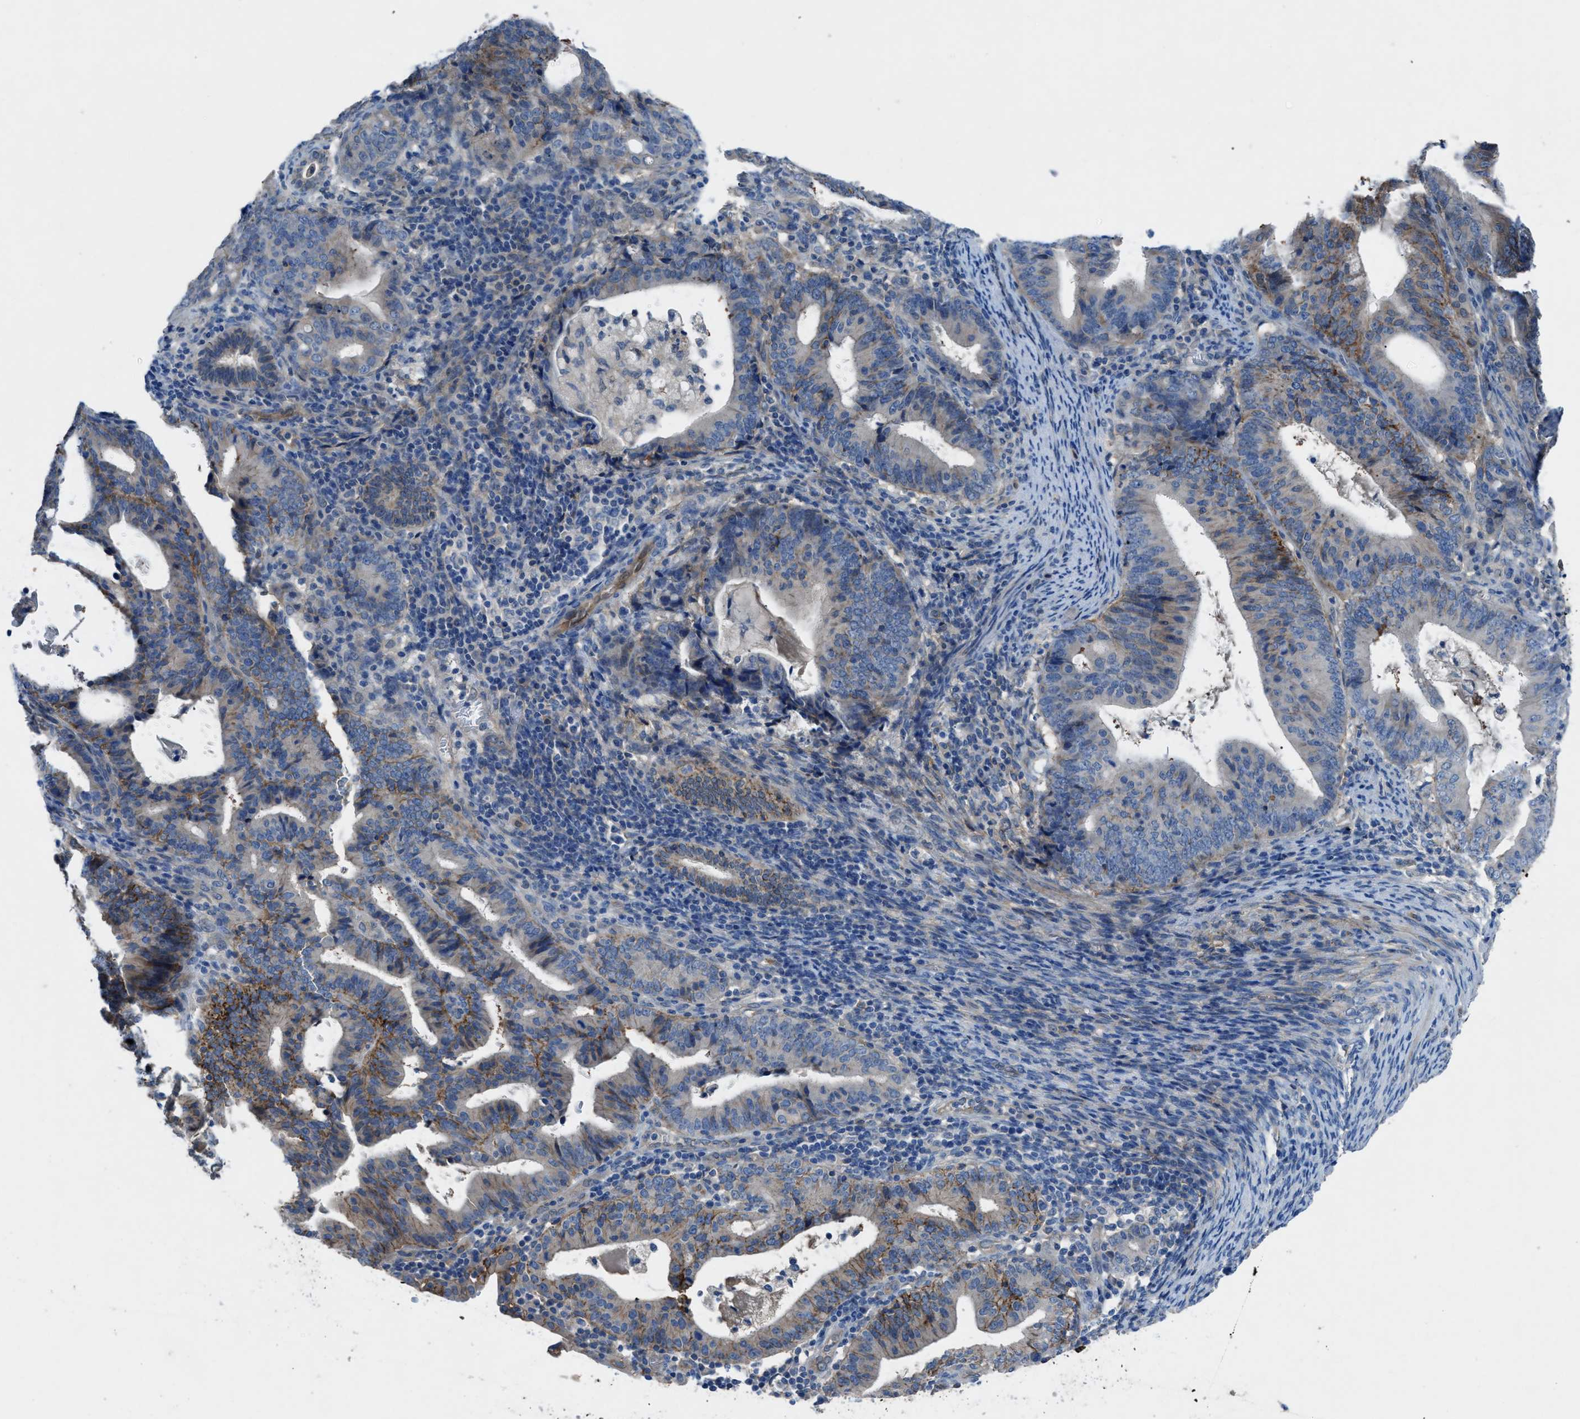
{"staining": {"intensity": "moderate", "quantity": "<25%", "location": "cytoplasmic/membranous"}, "tissue": "endometrial cancer", "cell_type": "Tumor cells", "image_type": "cancer", "snomed": [{"axis": "morphology", "description": "Adenocarcinoma, NOS"}, {"axis": "topography", "description": "Uterus"}], "caption": "Immunohistochemistry micrograph of neoplastic tissue: adenocarcinoma (endometrial) stained using IHC exhibits low levels of moderate protein expression localized specifically in the cytoplasmic/membranous of tumor cells, appearing as a cytoplasmic/membranous brown color.", "gene": "PTGFRN", "patient": {"sex": "female", "age": 83}}